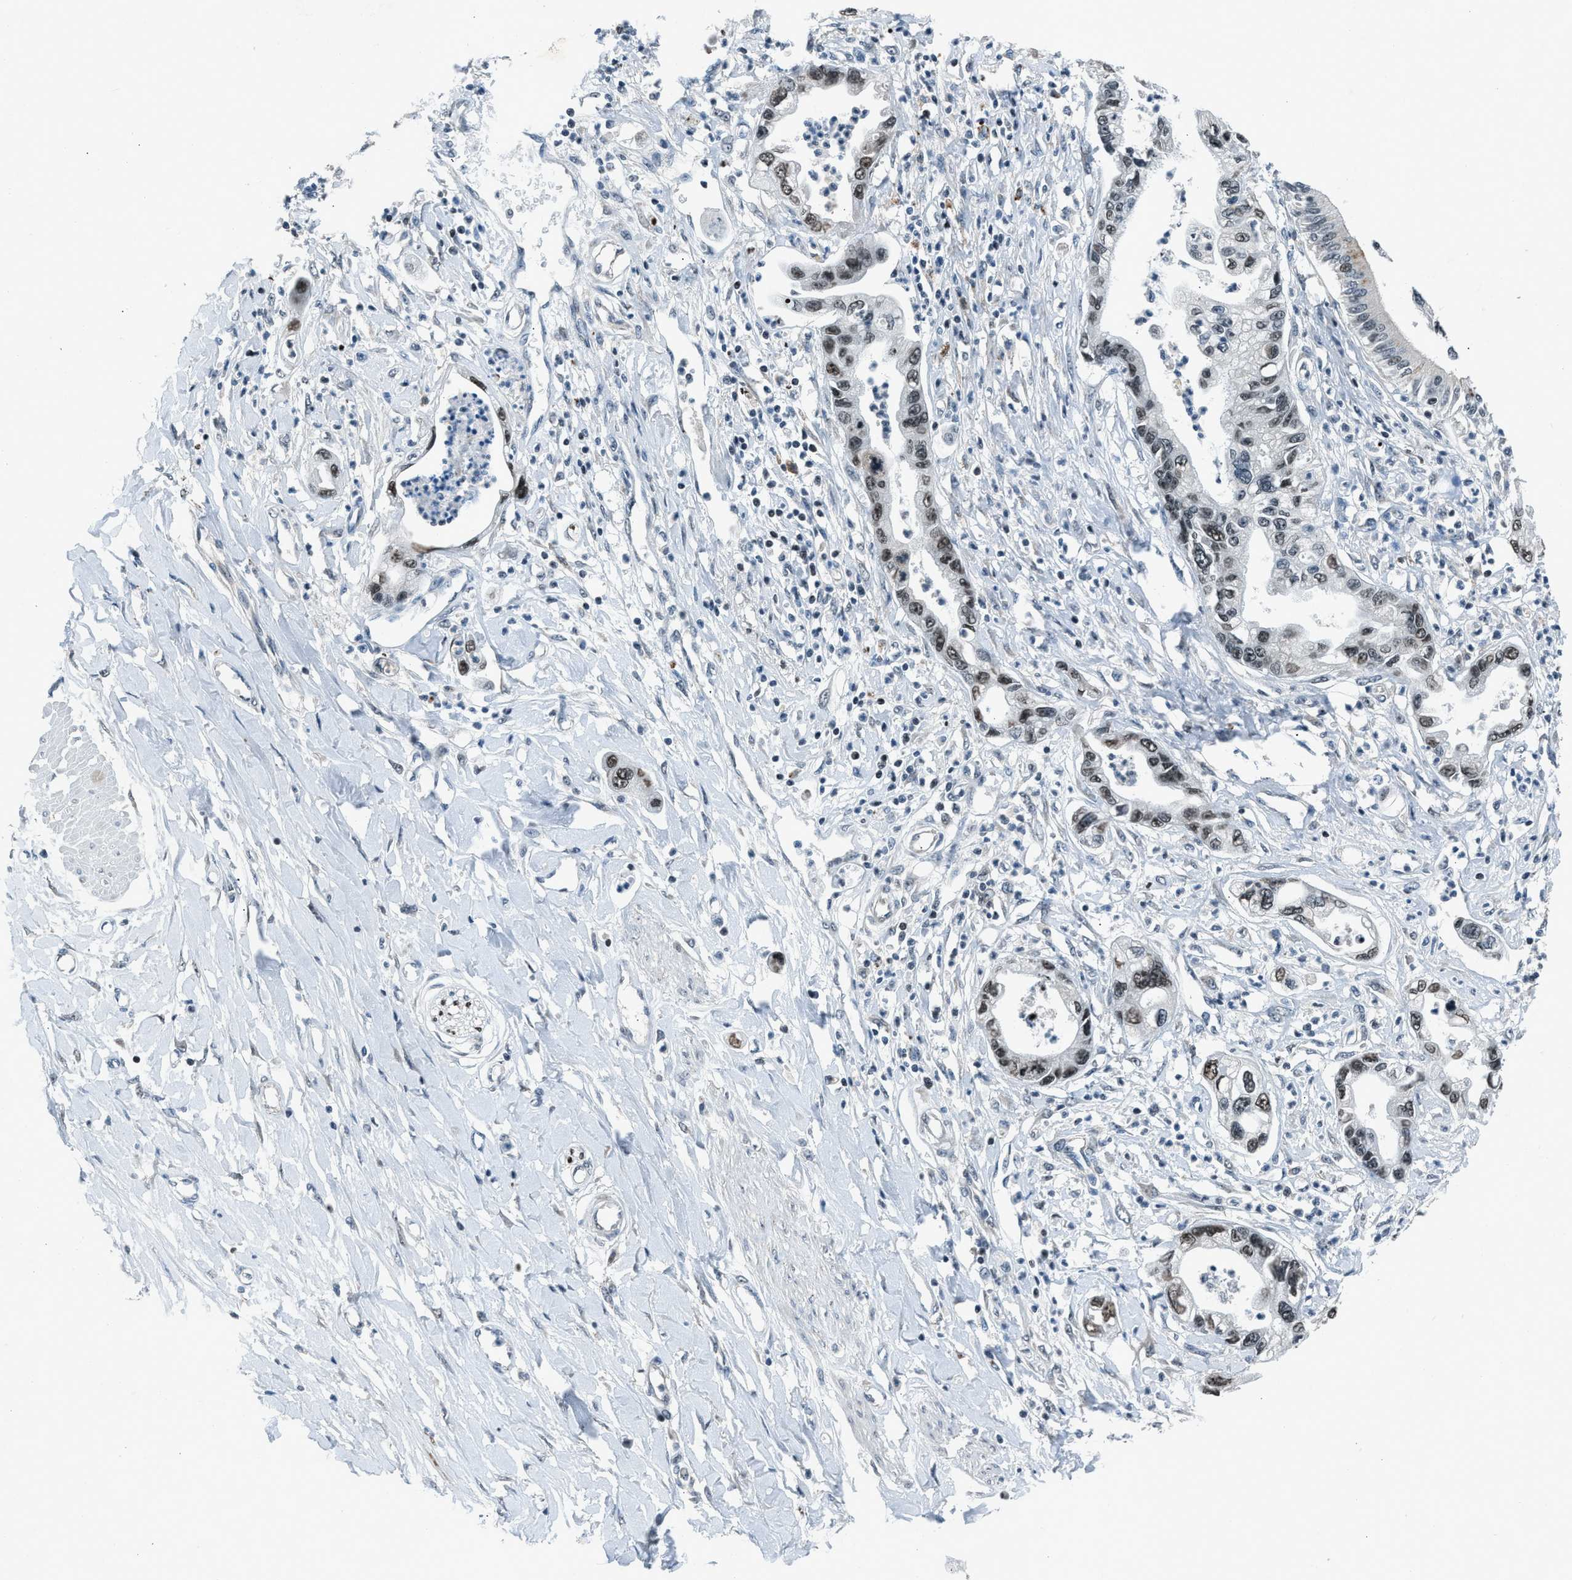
{"staining": {"intensity": "weak", "quantity": "25%-75%", "location": "nuclear"}, "tissue": "pancreatic cancer", "cell_type": "Tumor cells", "image_type": "cancer", "snomed": [{"axis": "morphology", "description": "Adenocarcinoma, NOS"}, {"axis": "topography", "description": "Pancreas"}], "caption": "This photomicrograph reveals immunohistochemistry staining of human adenocarcinoma (pancreatic), with low weak nuclear positivity in approximately 25%-75% of tumor cells.", "gene": "ADCY1", "patient": {"sex": "male", "age": 56}}